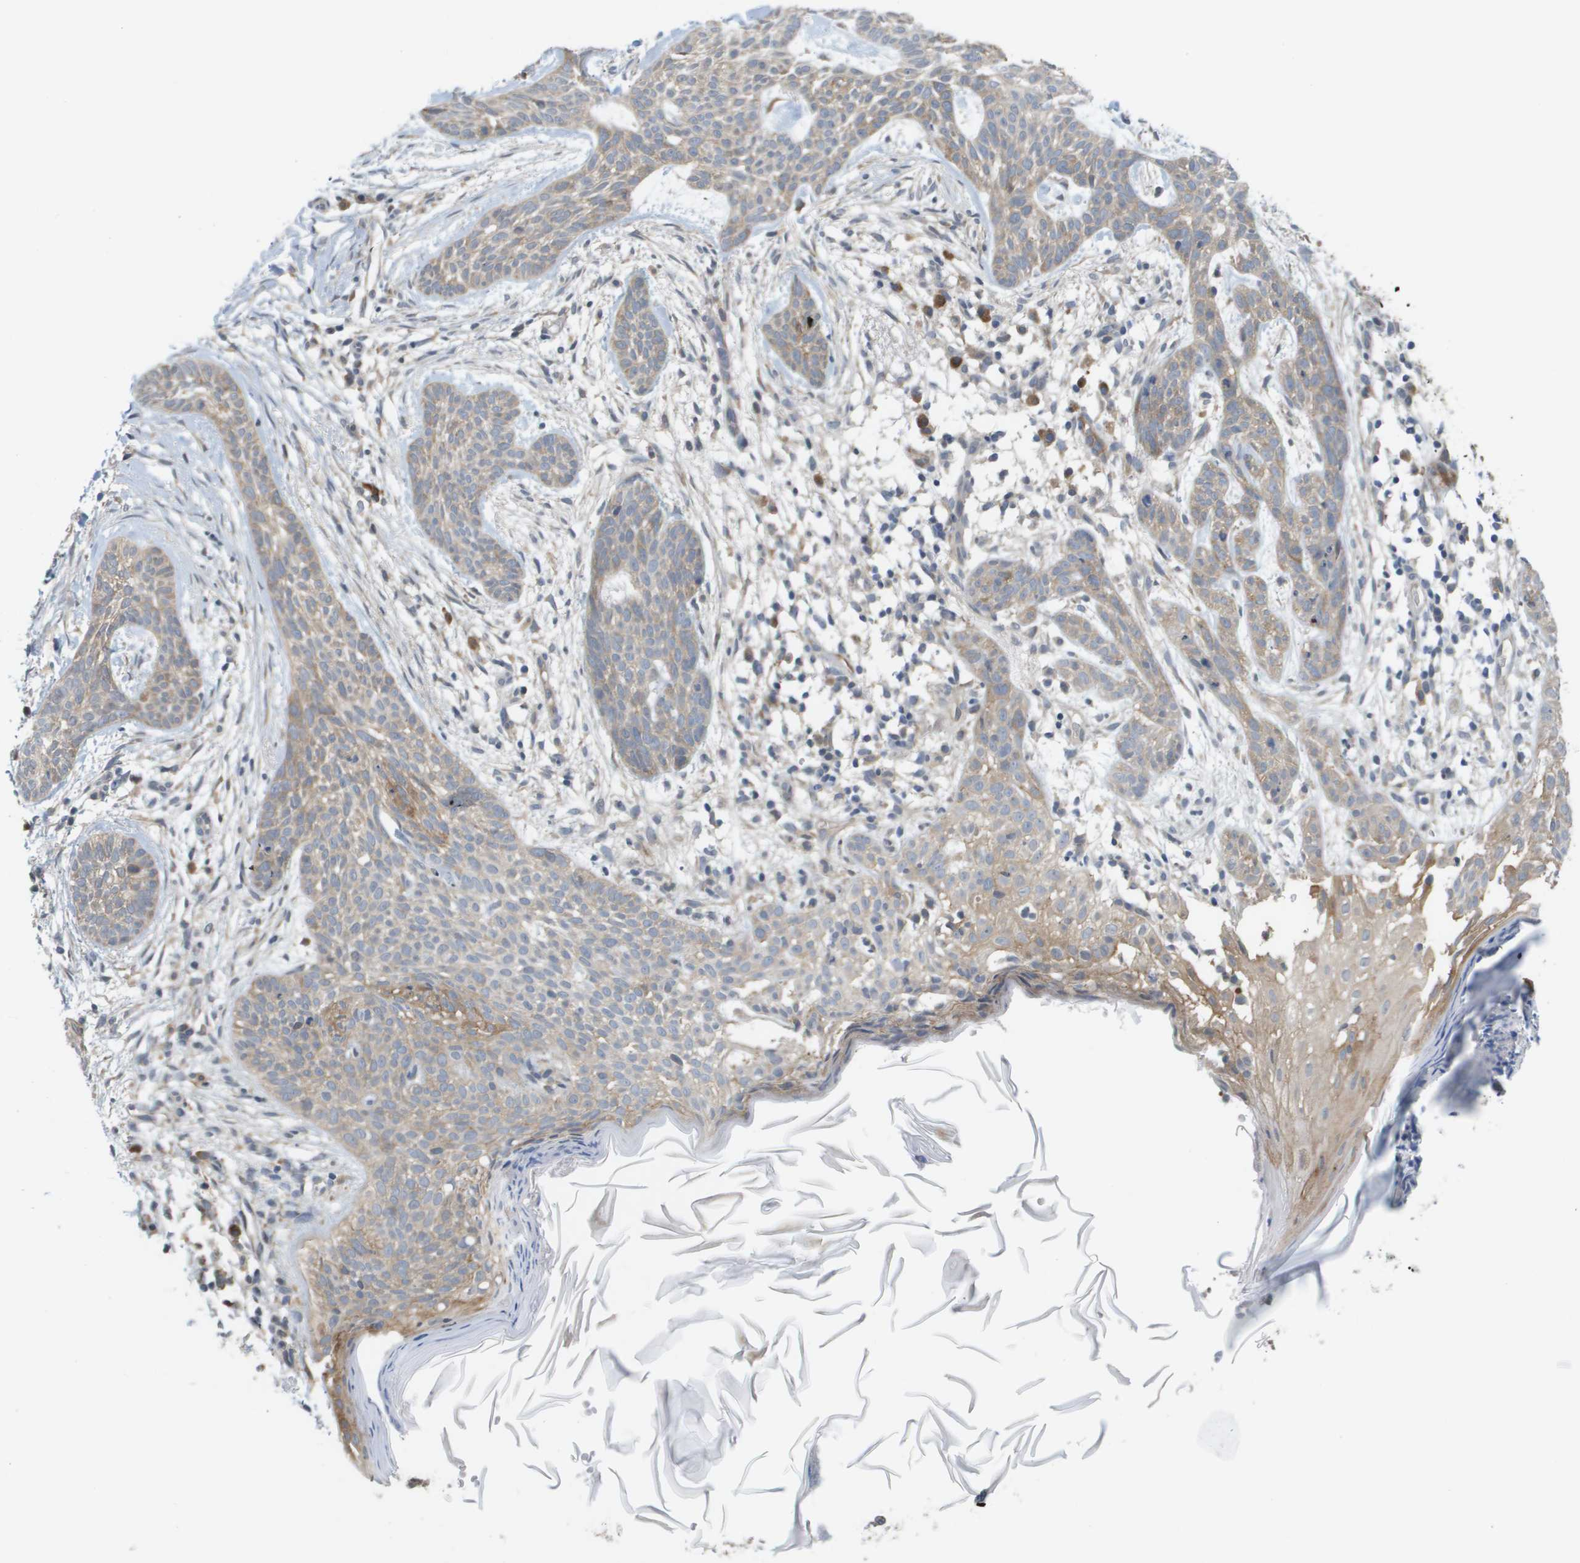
{"staining": {"intensity": "weak", "quantity": ">75%", "location": "cytoplasmic/membranous"}, "tissue": "skin cancer", "cell_type": "Tumor cells", "image_type": "cancer", "snomed": [{"axis": "morphology", "description": "Basal cell carcinoma"}, {"axis": "topography", "description": "Skin"}], "caption": "Immunohistochemistry histopathology image of neoplastic tissue: human basal cell carcinoma (skin) stained using immunohistochemistry (IHC) shows low levels of weak protein expression localized specifically in the cytoplasmic/membranous of tumor cells, appearing as a cytoplasmic/membranous brown color.", "gene": "MARCHF8", "patient": {"sex": "female", "age": 59}}